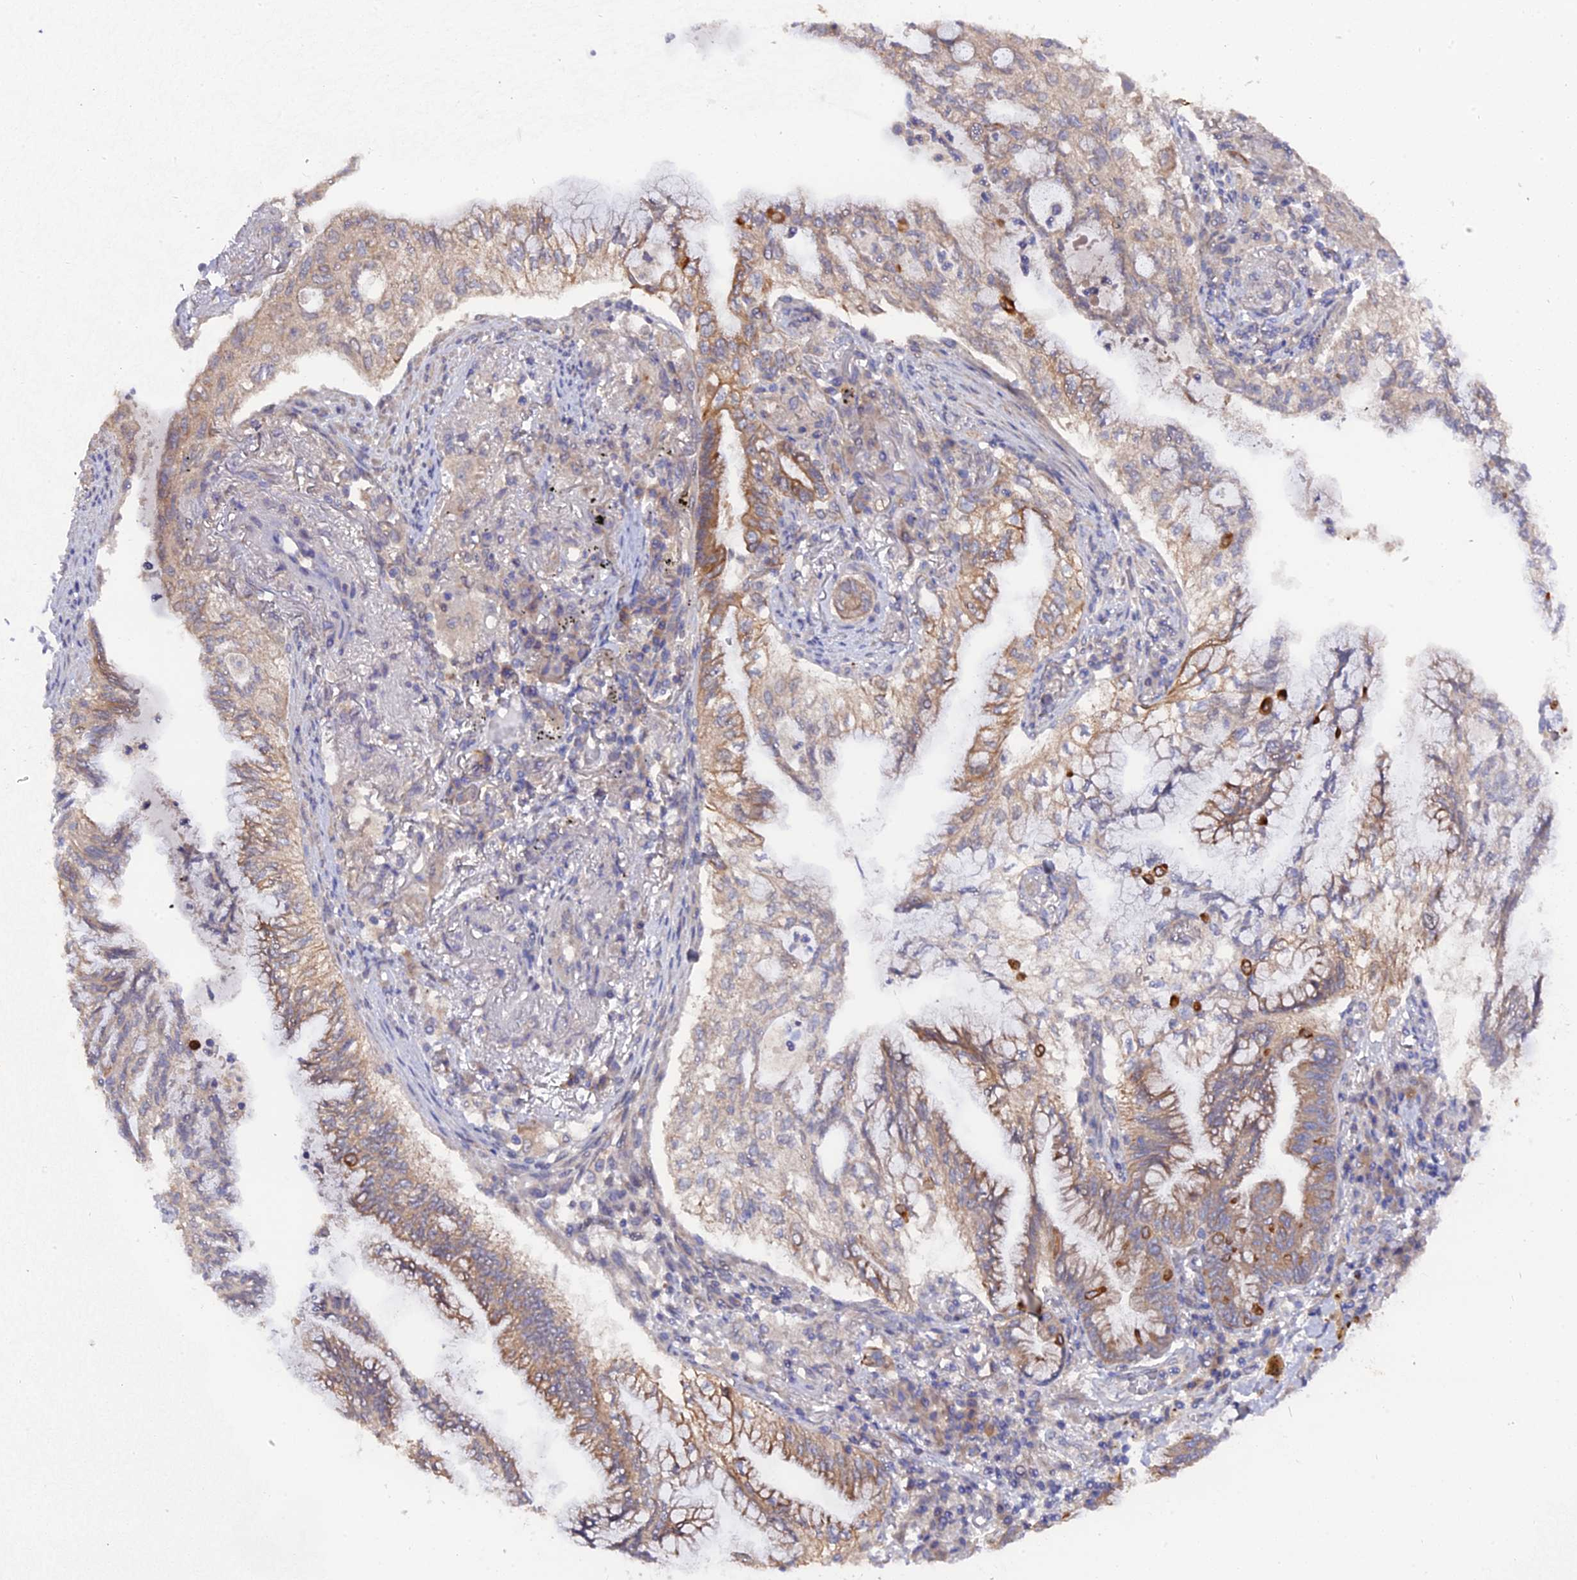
{"staining": {"intensity": "moderate", "quantity": "25%-75%", "location": "cytoplasmic/membranous"}, "tissue": "lung cancer", "cell_type": "Tumor cells", "image_type": "cancer", "snomed": [{"axis": "morphology", "description": "Adenocarcinoma, NOS"}, {"axis": "topography", "description": "Lung"}], "caption": "Human lung adenocarcinoma stained for a protein (brown) shows moderate cytoplasmic/membranous positive expression in approximately 25%-75% of tumor cells.", "gene": "ZCCHC2", "patient": {"sex": "female", "age": 70}}